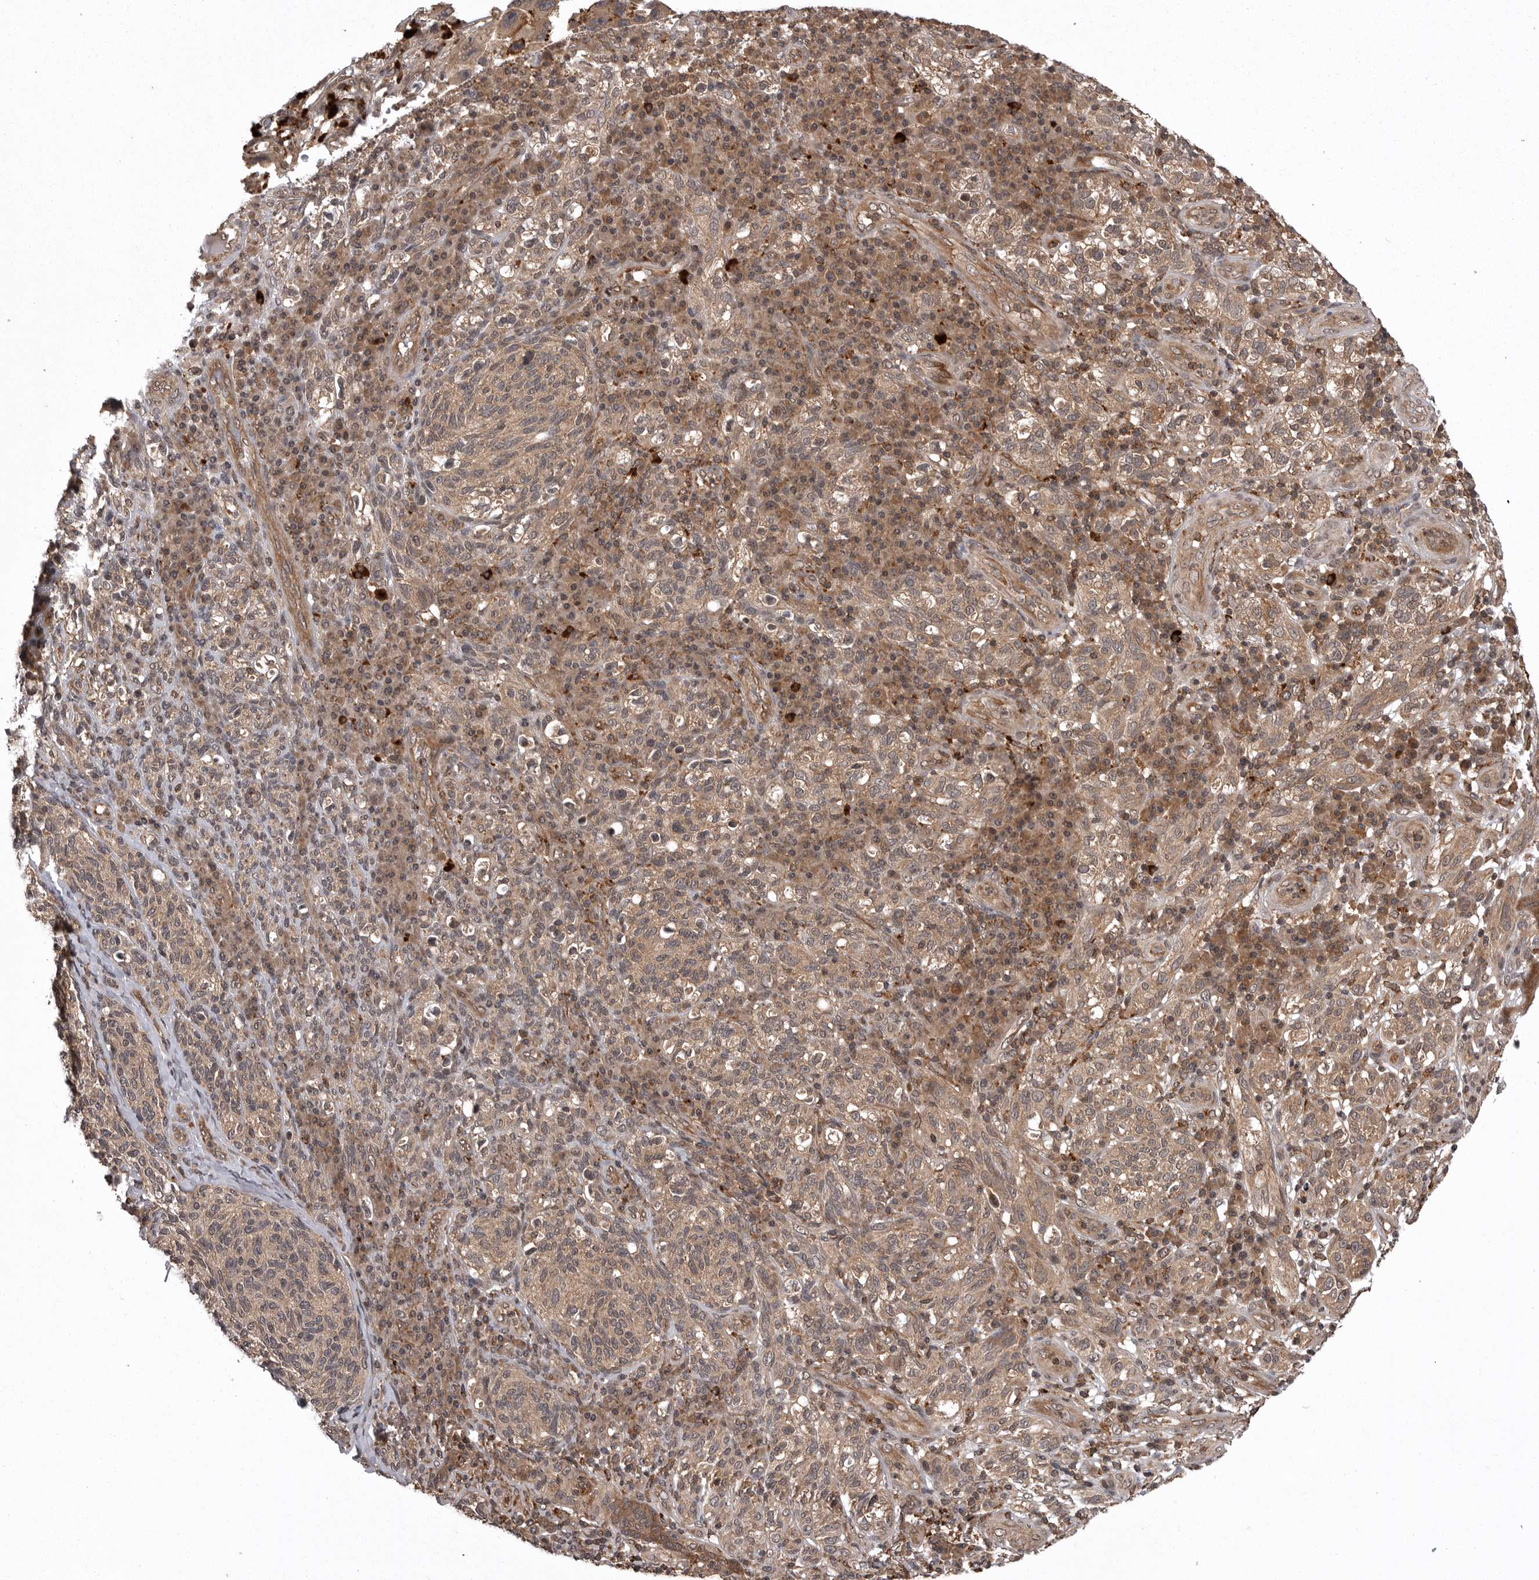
{"staining": {"intensity": "moderate", "quantity": ">75%", "location": "cytoplasmic/membranous"}, "tissue": "melanoma", "cell_type": "Tumor cells", "image_type": "cancer", "snomed": [{"axis": "morphology", "description": "Malignant melanoma, NOS"}, {"axis": "topography", "description": "Skin"}], "caption": "Immunohistochemical staining of melanoma reveals medium levels of moderate cytoplasmic/membranous protein expression in about >75% of tumor cells. The staining was performed using DAB to visualize the protein expression in brown, while the nuclei were stained in blue with hematoxylin (Magnification: 20x).", "gene": "AOAH", "patient": {"sex": "female", "age": 73}}